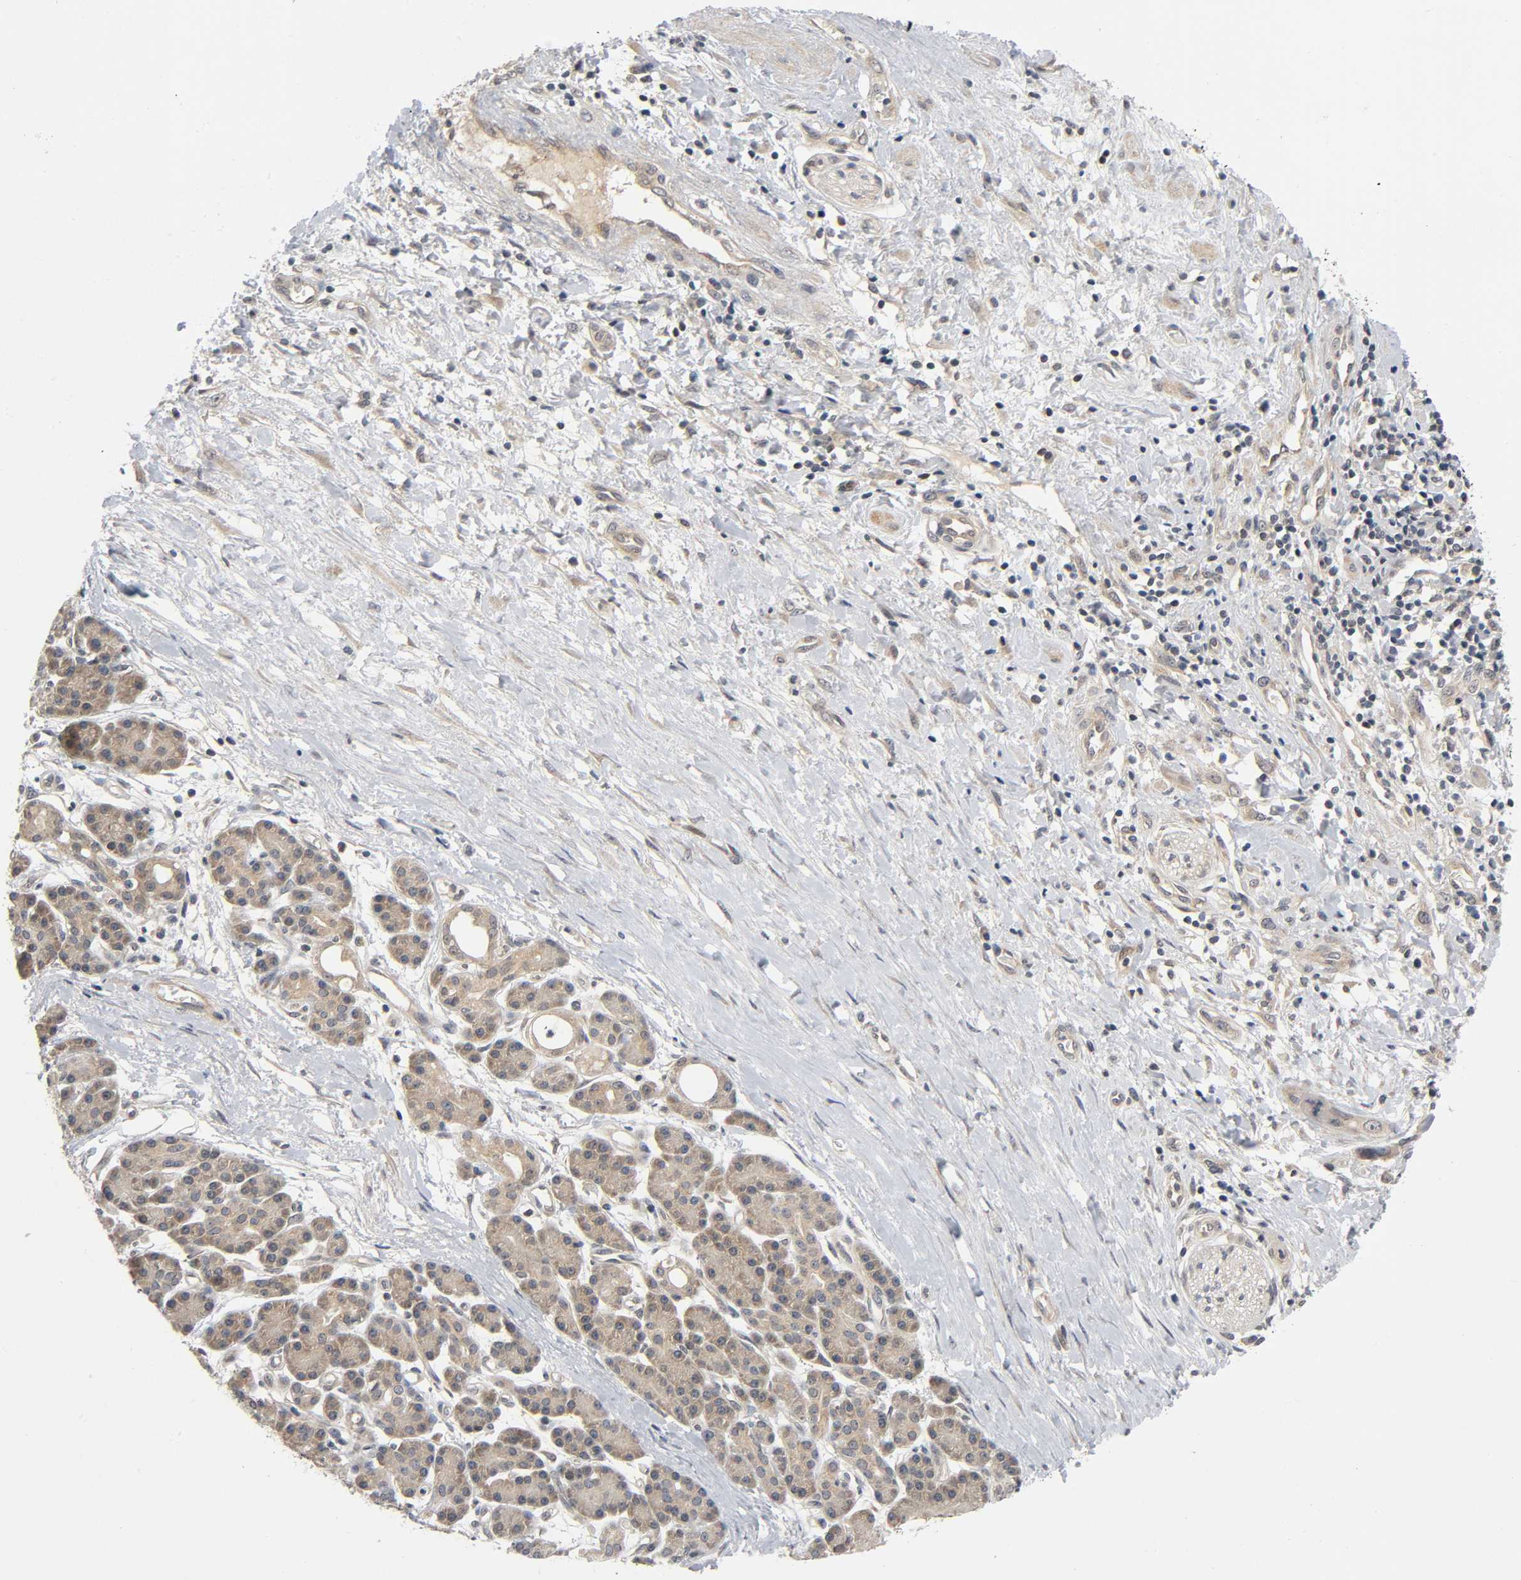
{"staining": {"intensity": "moderate", "quantity": ">75%", "location": "cytoplasmic/membranous"}, "tissue": "pancreatic cancer", "cell_type": "Tumor cells", "image_type": "cancer", "snomed": [{"axis": "morphology", "description": "Adenocarcinoma, NOS"}, {"axis": "topography", "description": "Pancreas"}], "caption": "Tumor cells reveal medium levels of moderate cytoplasmic/membranous positivity in approximately >75% of cells in pancreatic adenocarcinoma.", "gene": "MAPK8", "patient": {"sex": "female", "age": 60}}